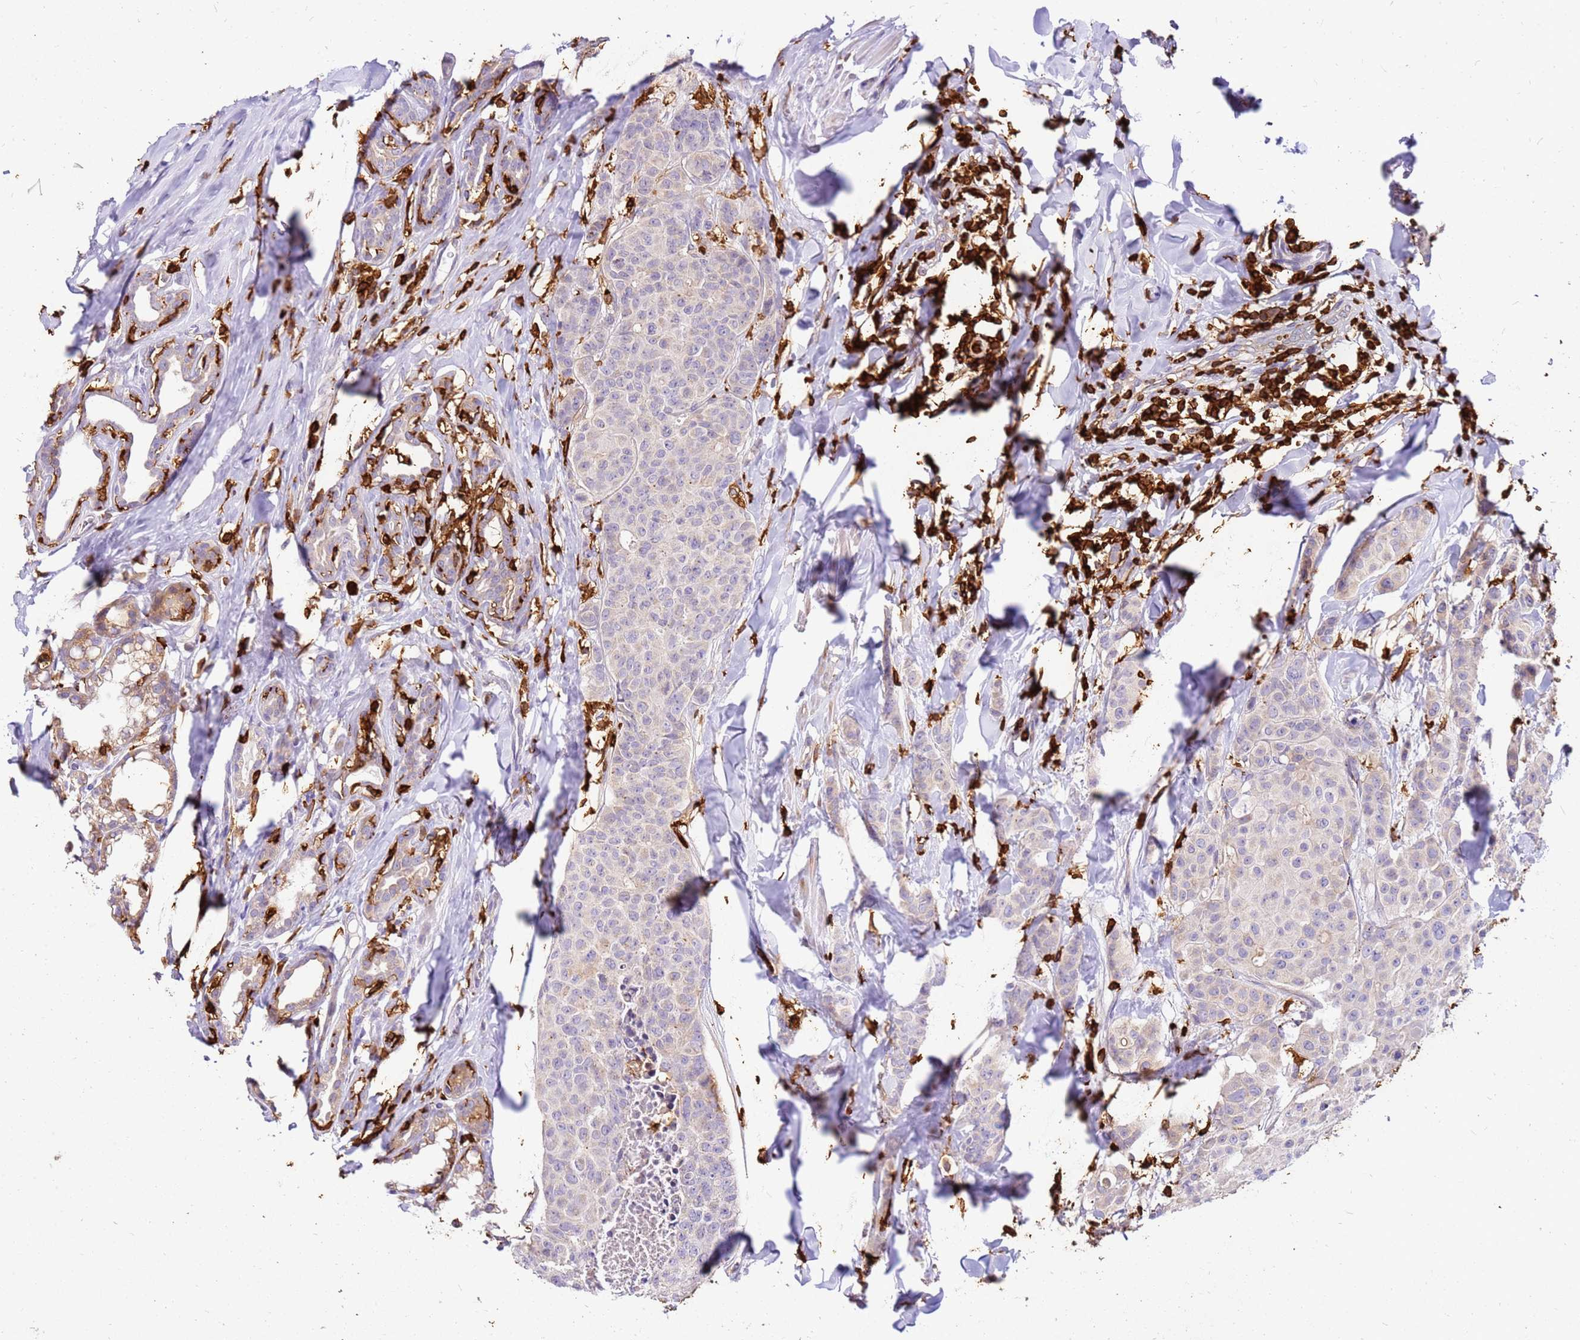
{"staining": {"intensity": "negative", "quantity": "none", "location": "none"}, "tissue": "breast cancer", "cell_type": "Tumor cells", "image_type": "cancer", "snomed": [{"axis": "morphology", "description": "Duct carcinoma"}, {"axis": "topography", "description": "Breast"}], "caption": "IHC of human intraductal carcinoma (breast) reveals no staining in tumor cells.", "gene": "CORO1A", "patient": {"sex": "female", "age": 40}}